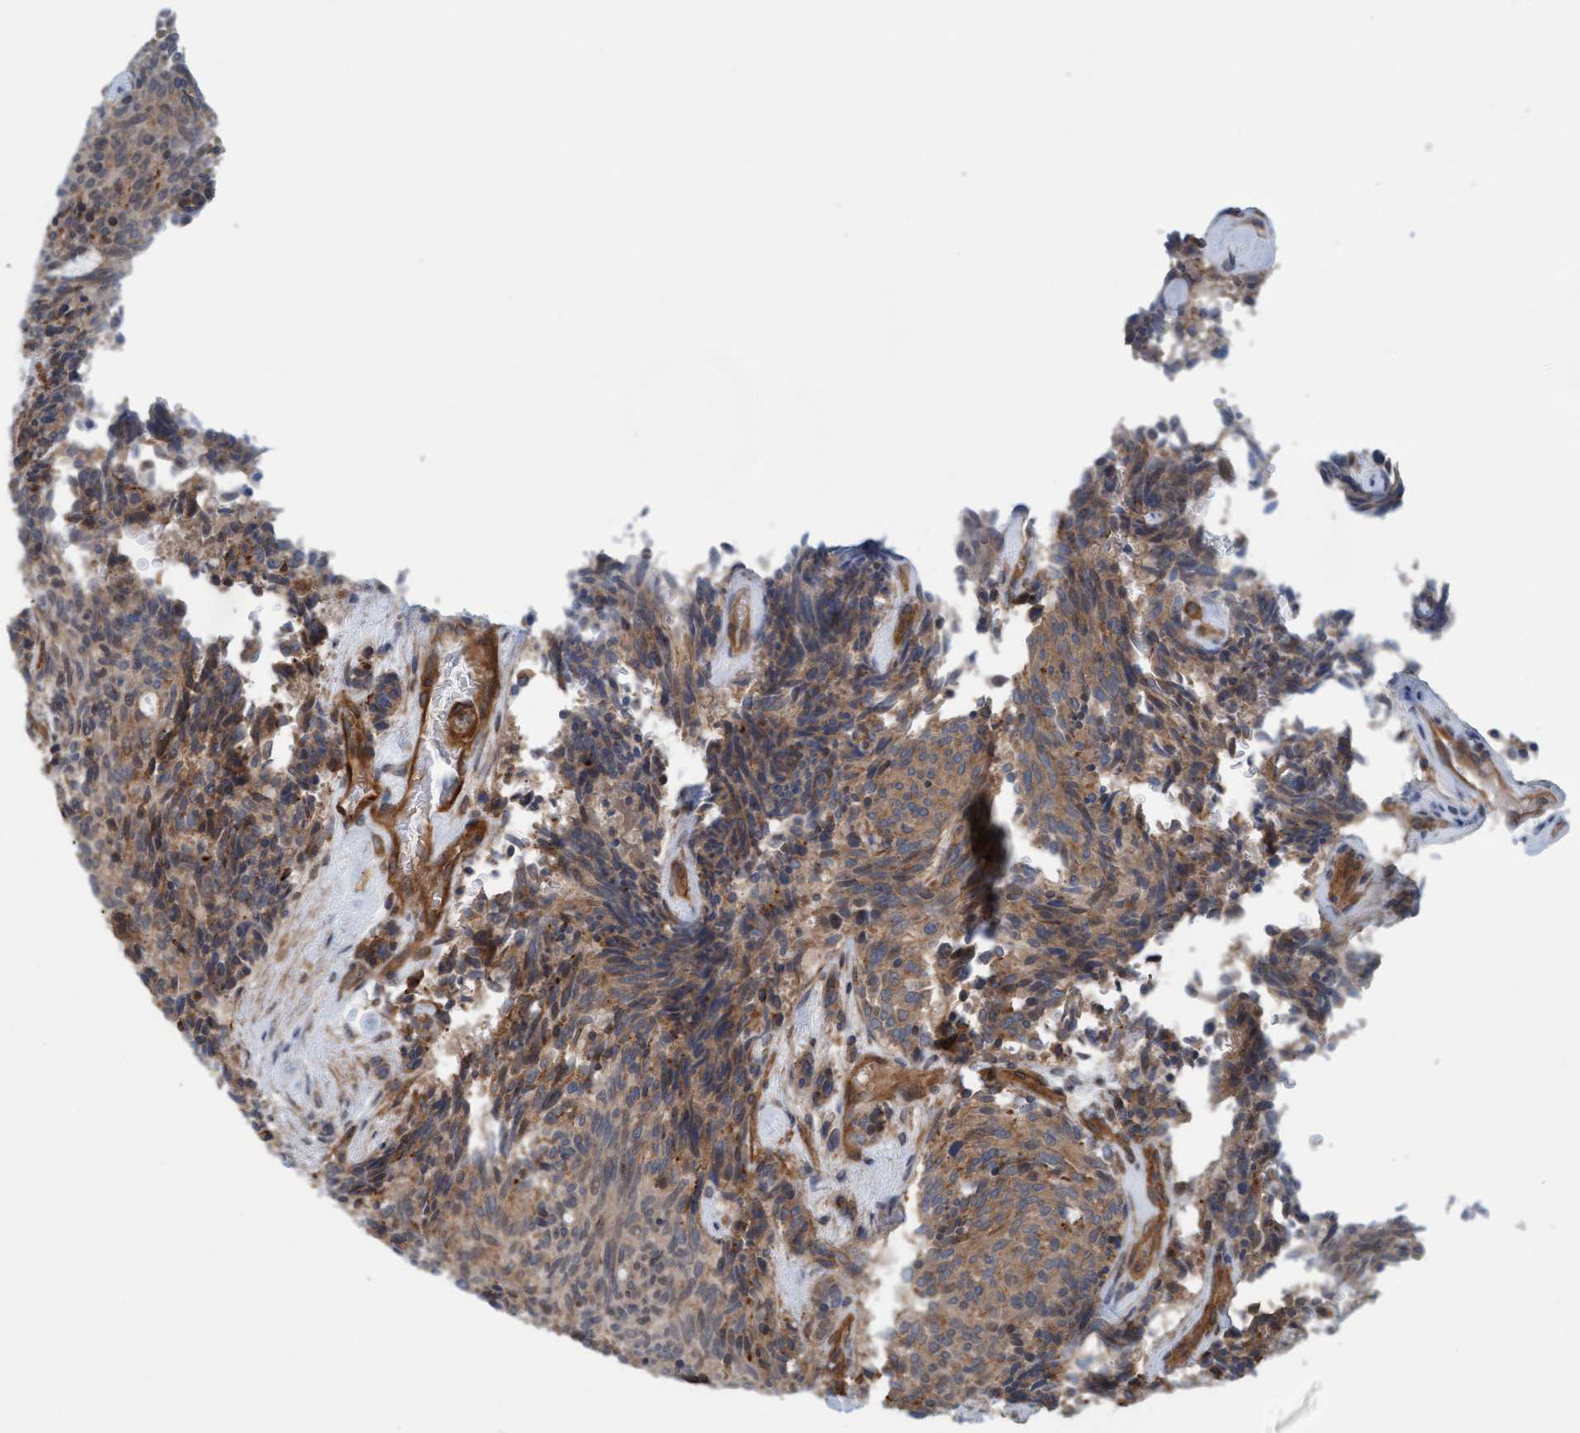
{"staining": {"intensity": "moderate", "quantity": ">75%", "location": "cytoplasmic/membranous"}, "tissue": "carcinoid", "cell_type": "Tumor cells", "image_type": "cancer", "snomed": [{"axis": "morphology", "description": "Carcinoid, malignant, NOS"}, {"axis": "topography", "description": "Pancreas"}], "caption": "Protein expression analysis of malignant carcinoid reveals moderate cytoplasmic/membranous positivity in about >75% of tumor cells. The staining was performed using DAB (3,3'-diaminobenzidine), with brown indicating positive protein expression. Nuclei are stained blue with hematoxylin.", "gene": "ERAL1", "patient": {"sex": "female", "age": 54}}